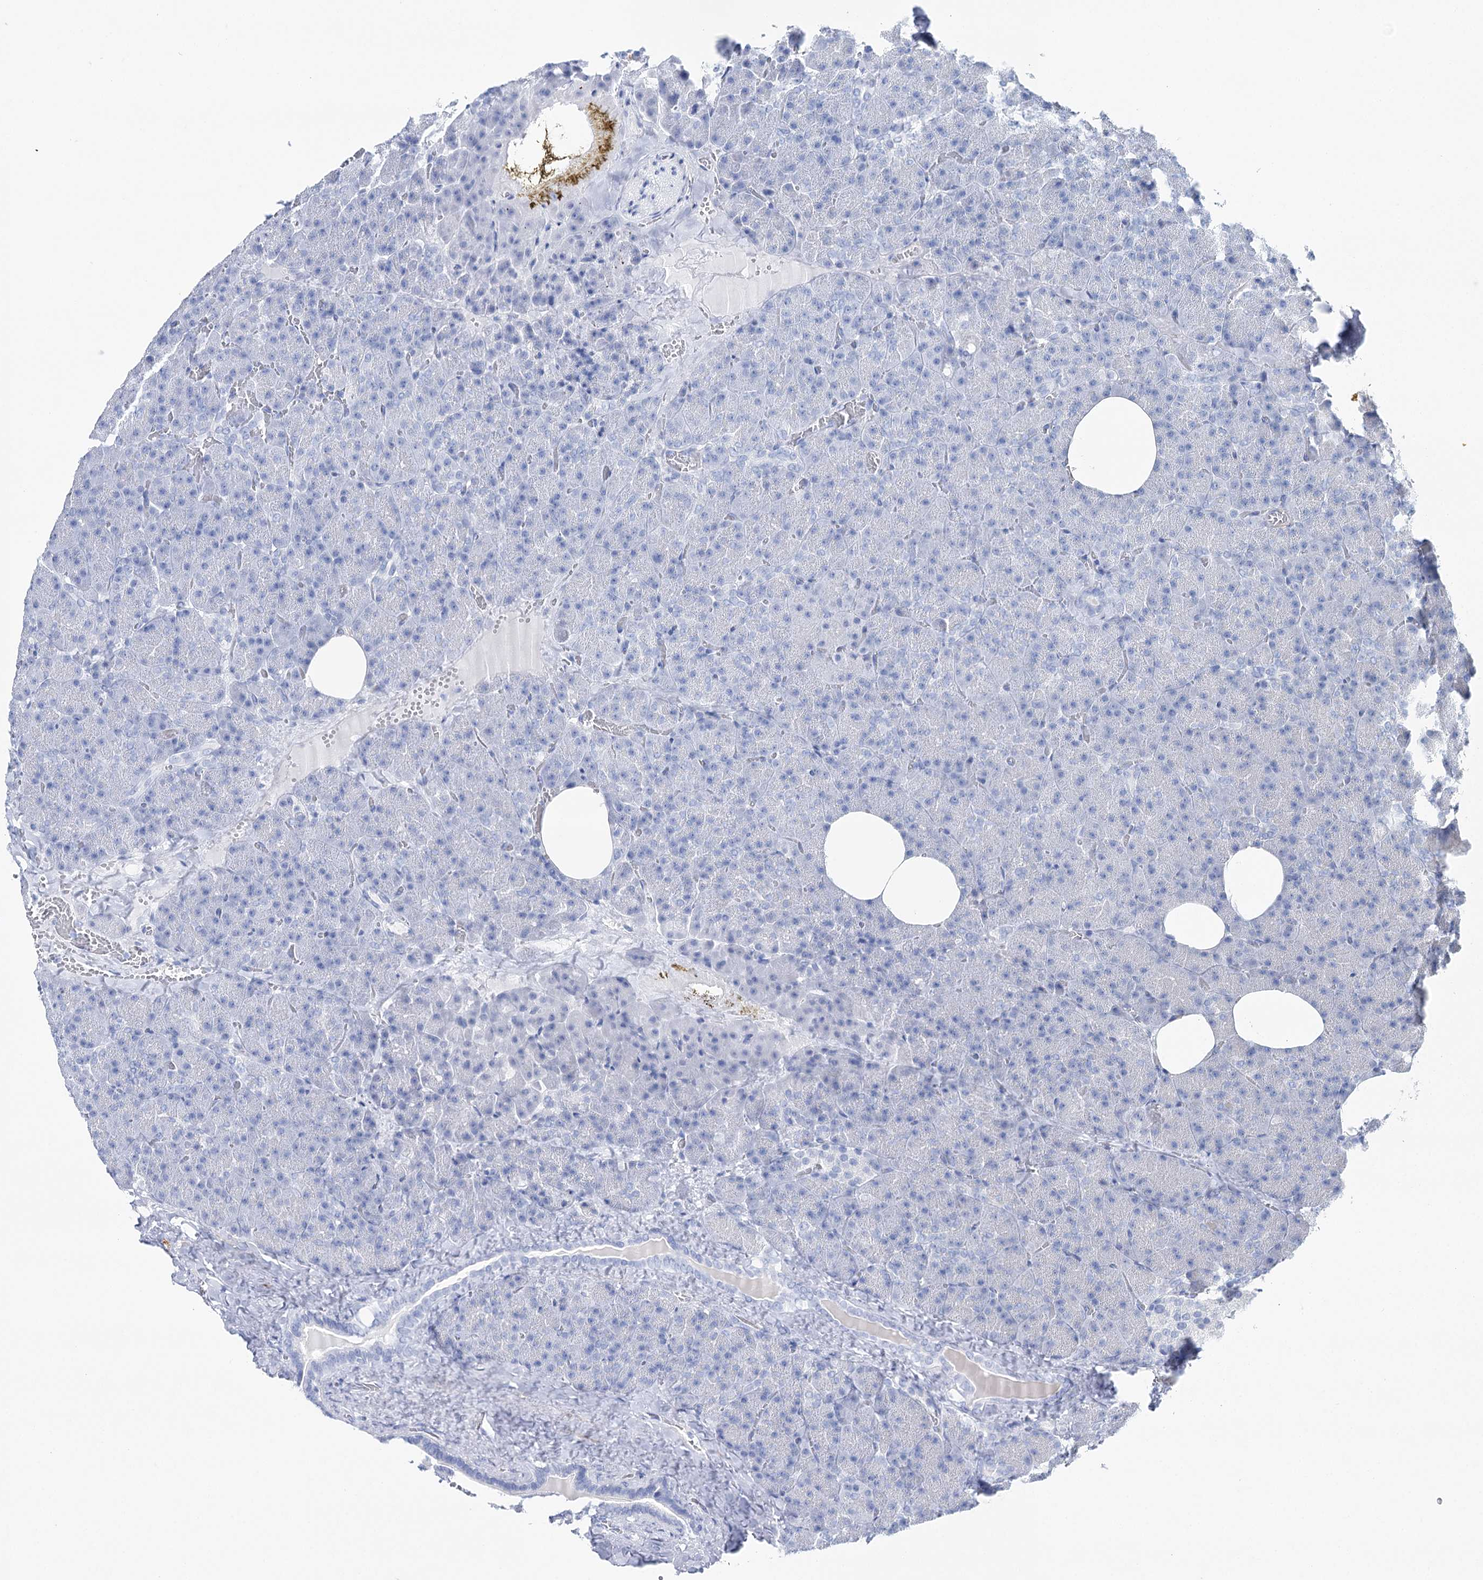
{"staining": {"intensity": "negative", "quantity": "none", "location": "none"}, "tissue": "pancreas", "cell_type": "Exocrine glandular cells", "image_type": "normal", "snomed": [{"axis": "morphology", "description": "Normal tissue, NOS"}, {"axis": "morphology", "description": "Carcinoid, malignant, NOS"}, {"axis": "topography", "description": "Pancreas"}], "caption": "This image is of unremarkable pancreas stained with immunohistochemistry to label a protein in brown with the nuclei are counter-stained blue. There is no staining in exocrine glandular cells.", "gene": "CSN3", "patient": {"sex": "female", "age": 35}}